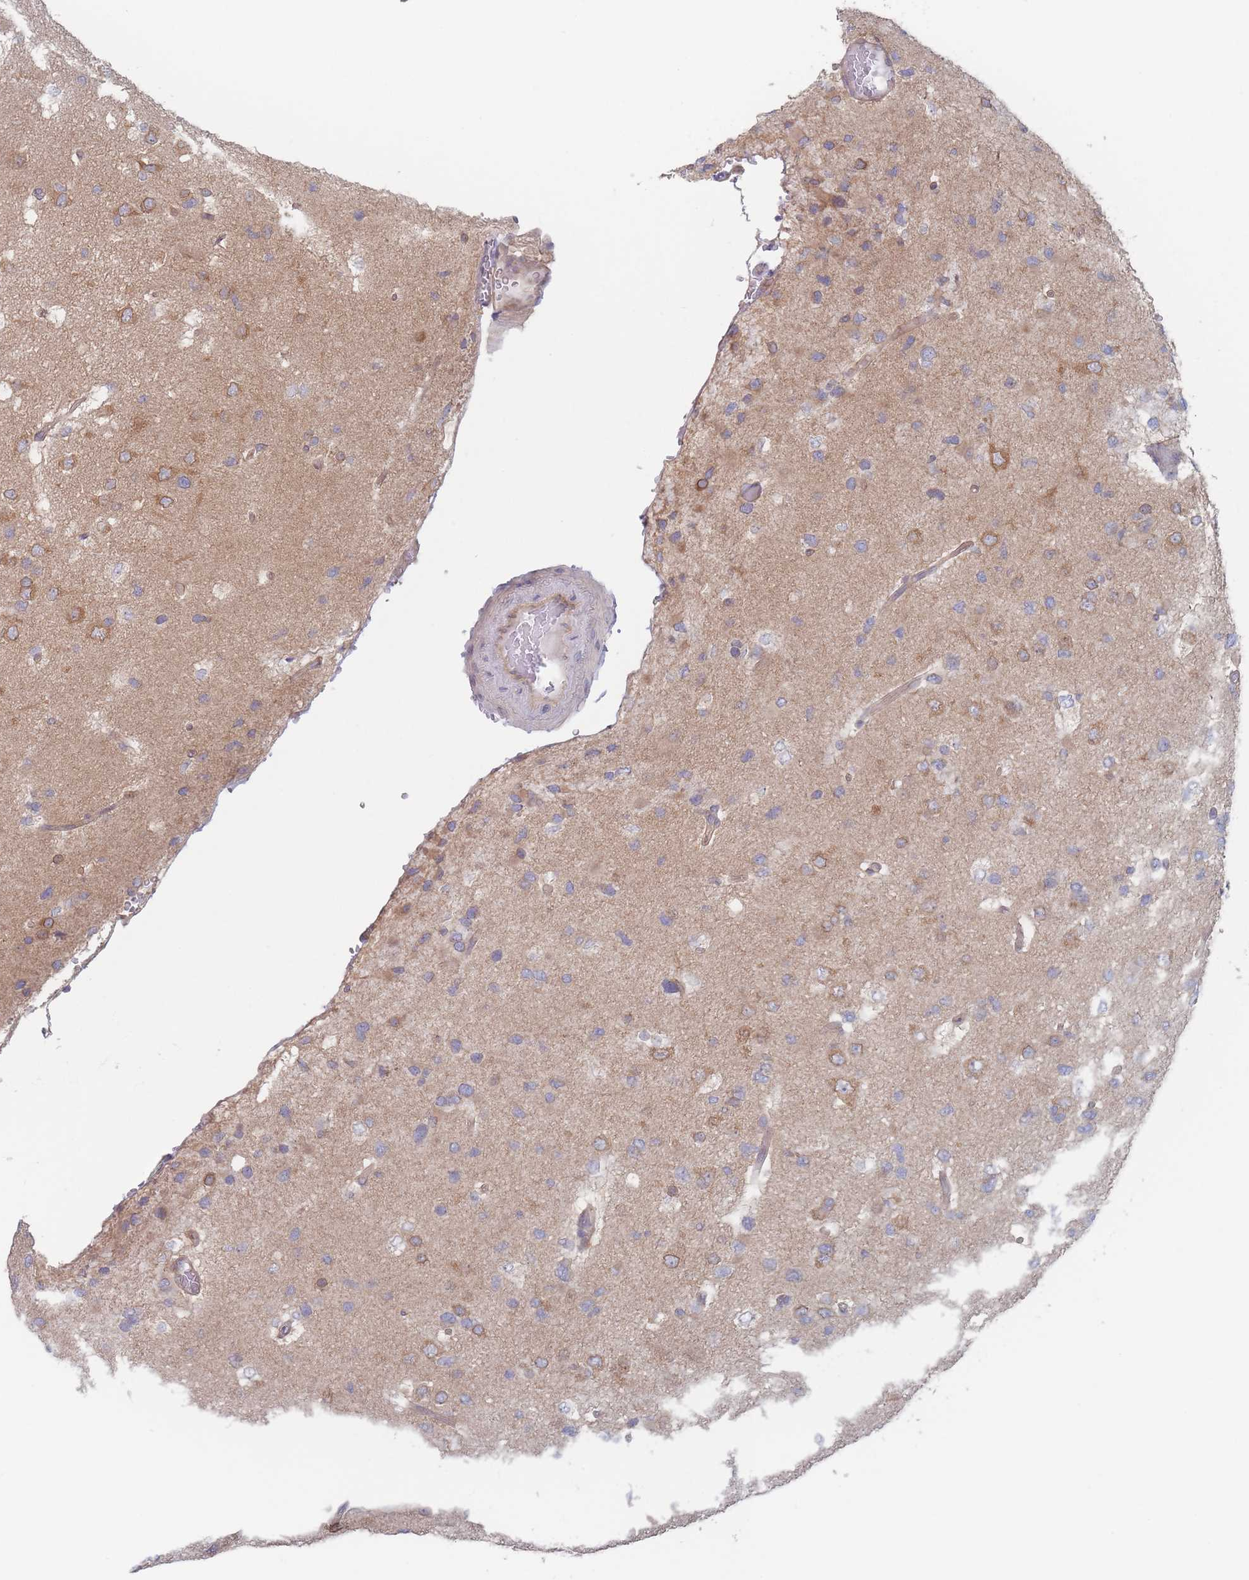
{"staining": {"intensity": "moderate", "quantity": "<25%", "location": "cytoplasmic/membranous"}, "tissue": "glioma", "cell_type": "Tumor cells", "image_type": "cancer", "snomed": [{"axis": "morphology", "description": "Glioma, malignant, High grade"}, {"axis": "topography", "description": "Brain"}], "caption": "Immunohistochemical staining of human malignant high-grade glioma demonstrates low levels of moderate cytoplasmic/membranous positivity in about <25% of tumor cells.", "gene": "EFCC1", "patient": {"sex": "male", "age": 53}}